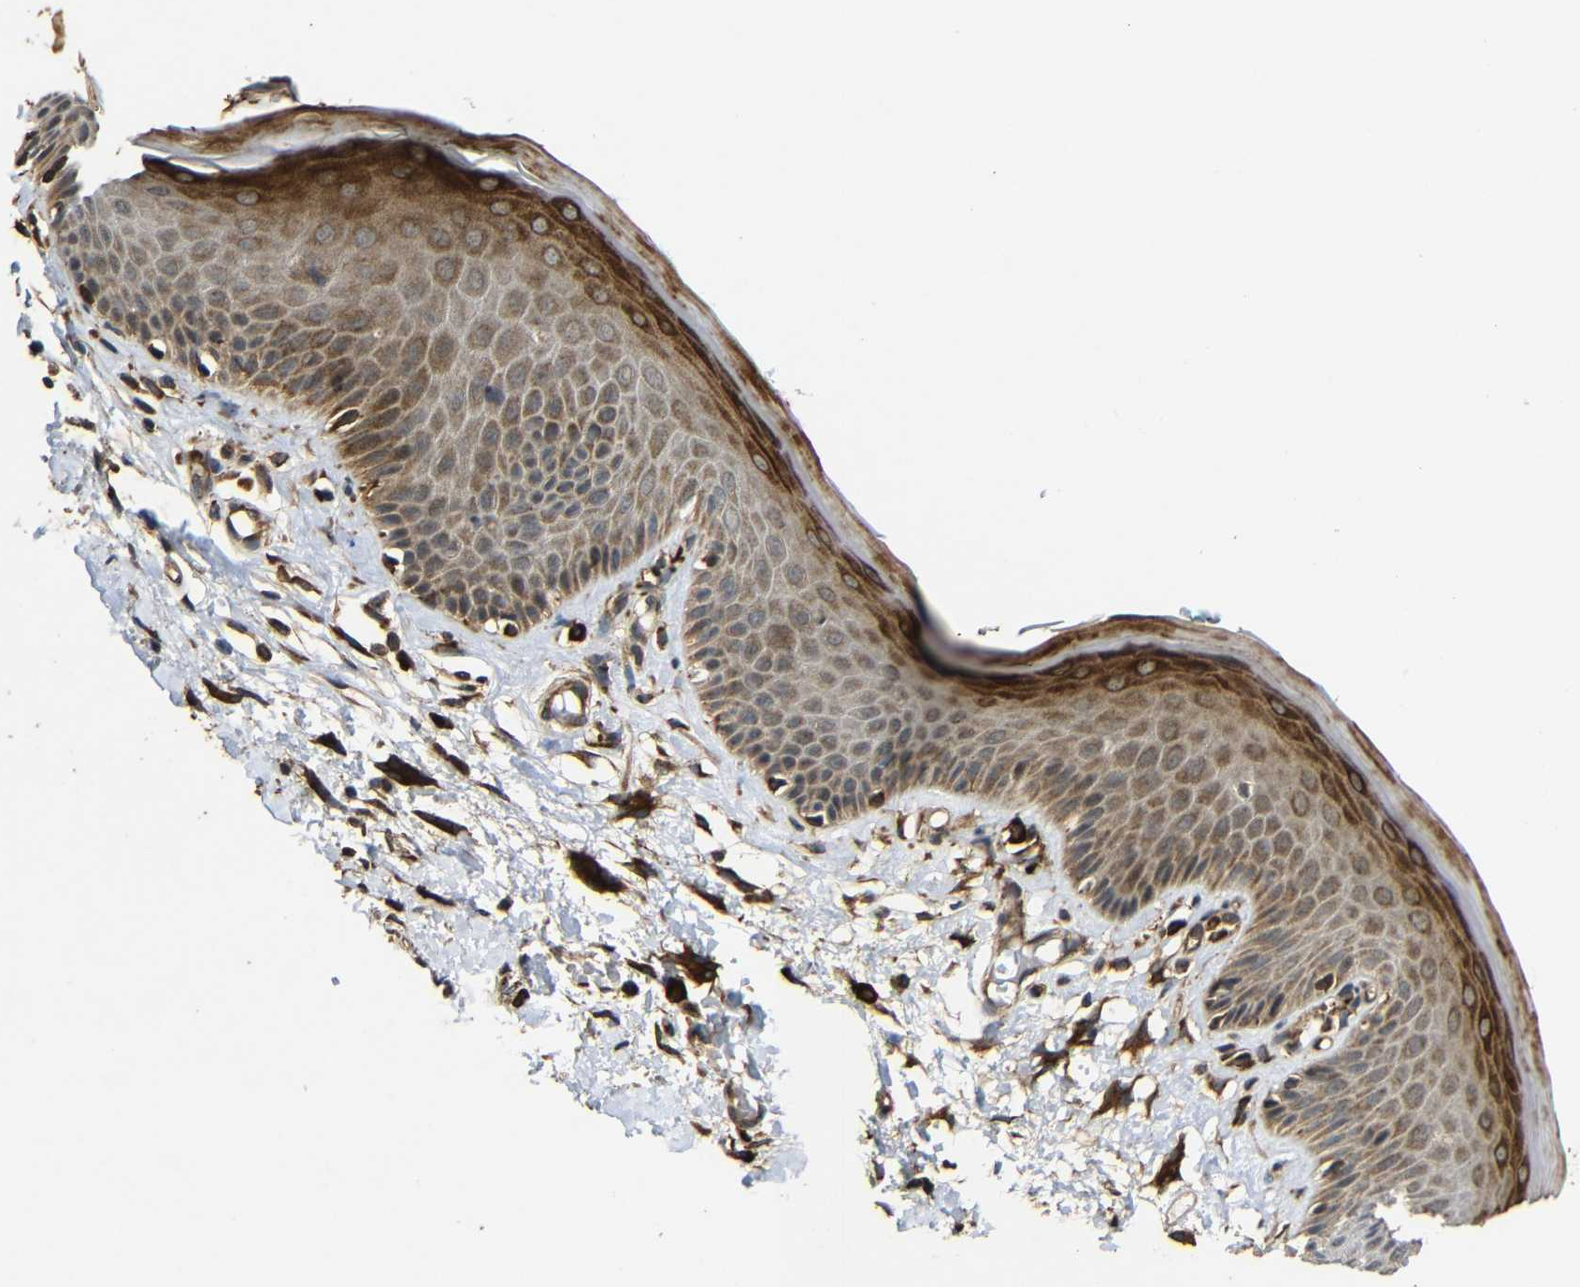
{"staining": {"intensity": "moderate", "quantity": ">75%", "location": "cytoplasmic/membranous"}, "tissue": "skin", "cell_type": "Epidermal cells", "image_type": "normal", "snomed": [{"axis": "morphology", "description": "Normal tissue, NOS"}, {"axis": "topography", "description": "Vulva"}], "caption": "Moderate cytoplasmic/membranous expression for a protein is appreciated in approximately >75% of epidermal cells of unremarkable skin using immunohistochemistry.", "gene": "KANK4", "patient": {"sex": "female", "age": 73}}